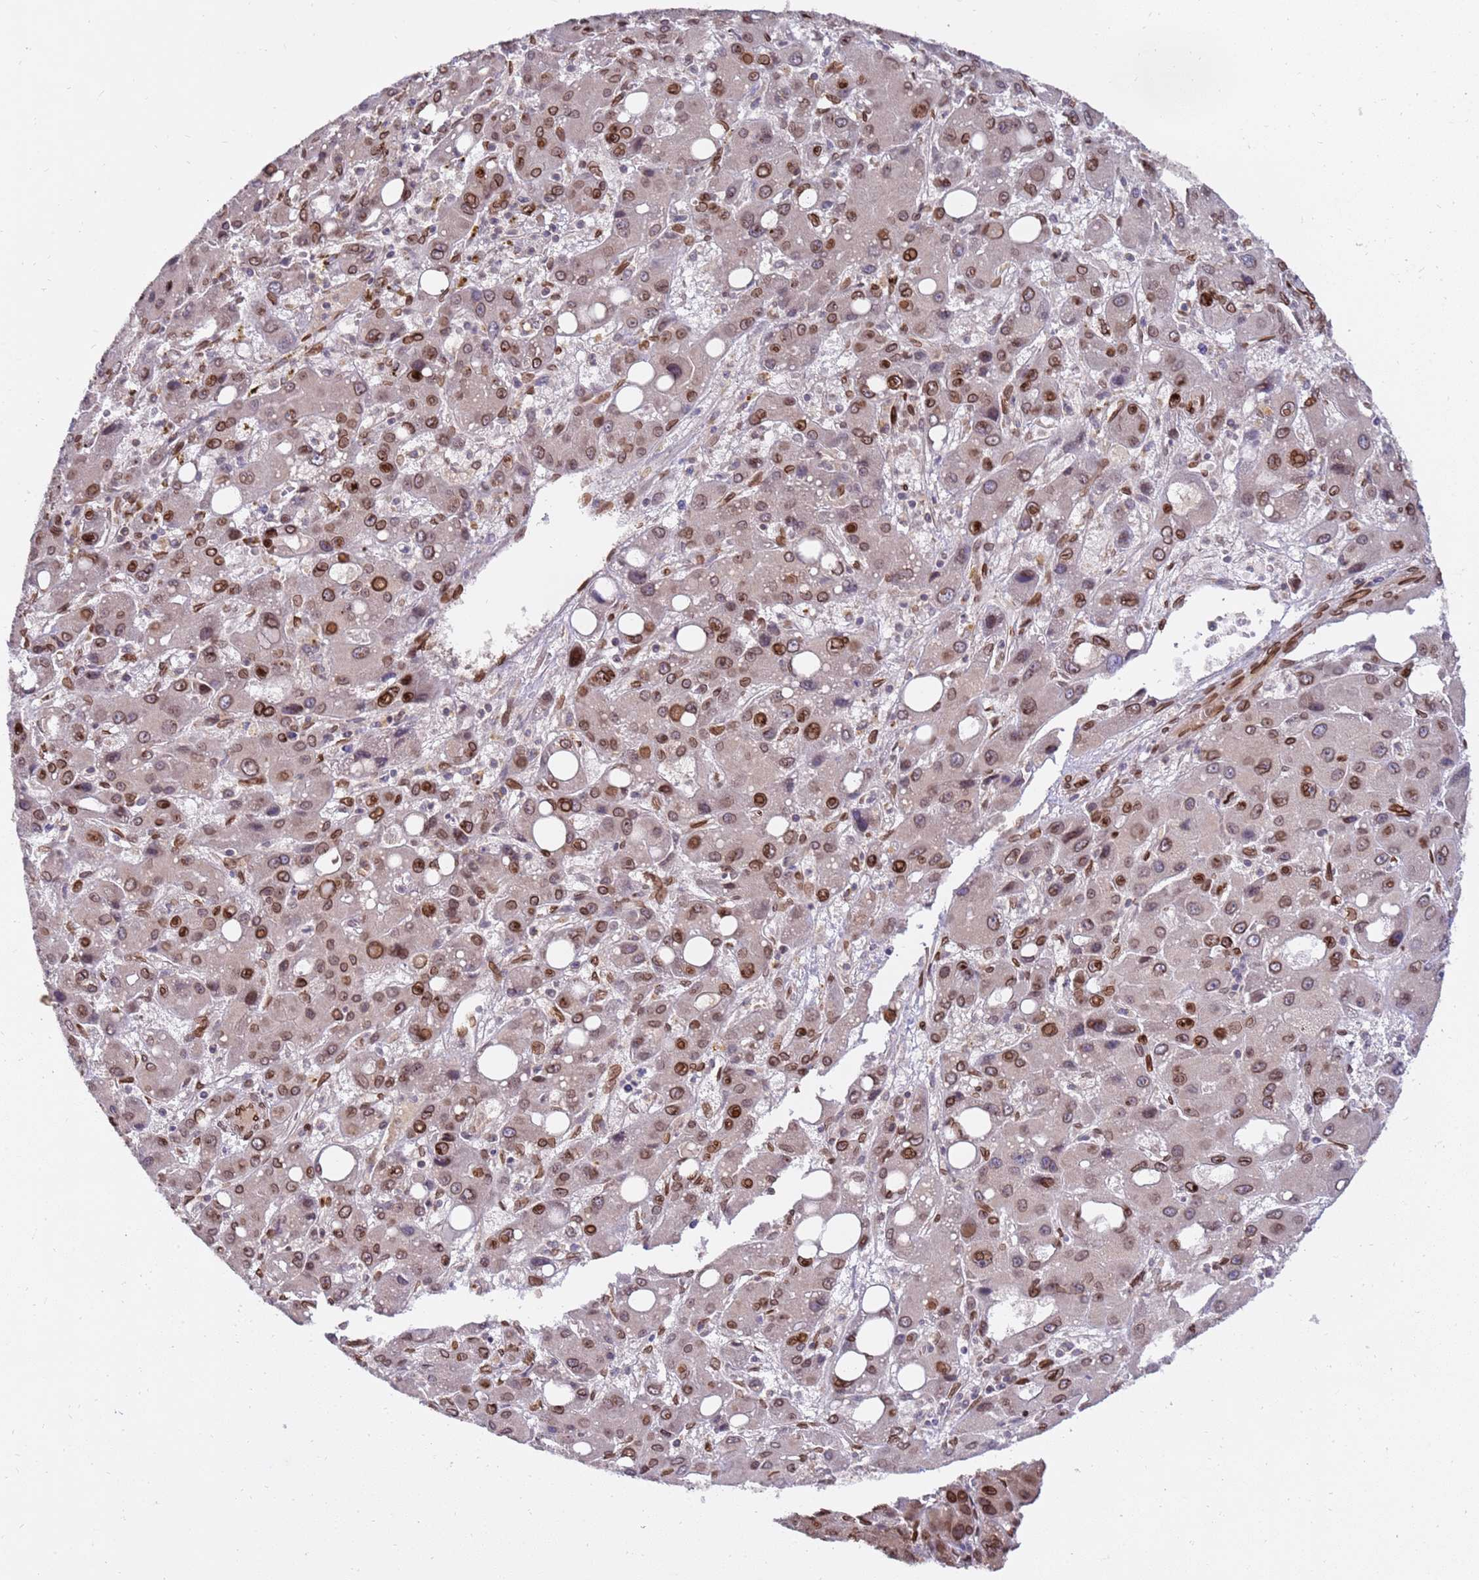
{"staining": {"intensity": "moderate", "quantity": ">75%", "location": "cytoplasmic/membranous,nuclear"}, "tissue": "liver cancer", "cell_type": "Tumor cells", "image_type": "cancer", "snomed": [{"axis": "morphology", "description": "Carcinoma, Hepatocellular, NOS"}, {"axis": "topography", "description": "Liver"}], "caption": "Tumor cells display medium levels of moderate cytoplasmic/membranous and nuclear positivity in approximately >75% of cells in liver cancer. (brown staining indicates protein expression, while blue staining denotes nuclei).", "gene": "GPR135", "patient": {"sex": "male", "age": 55}}